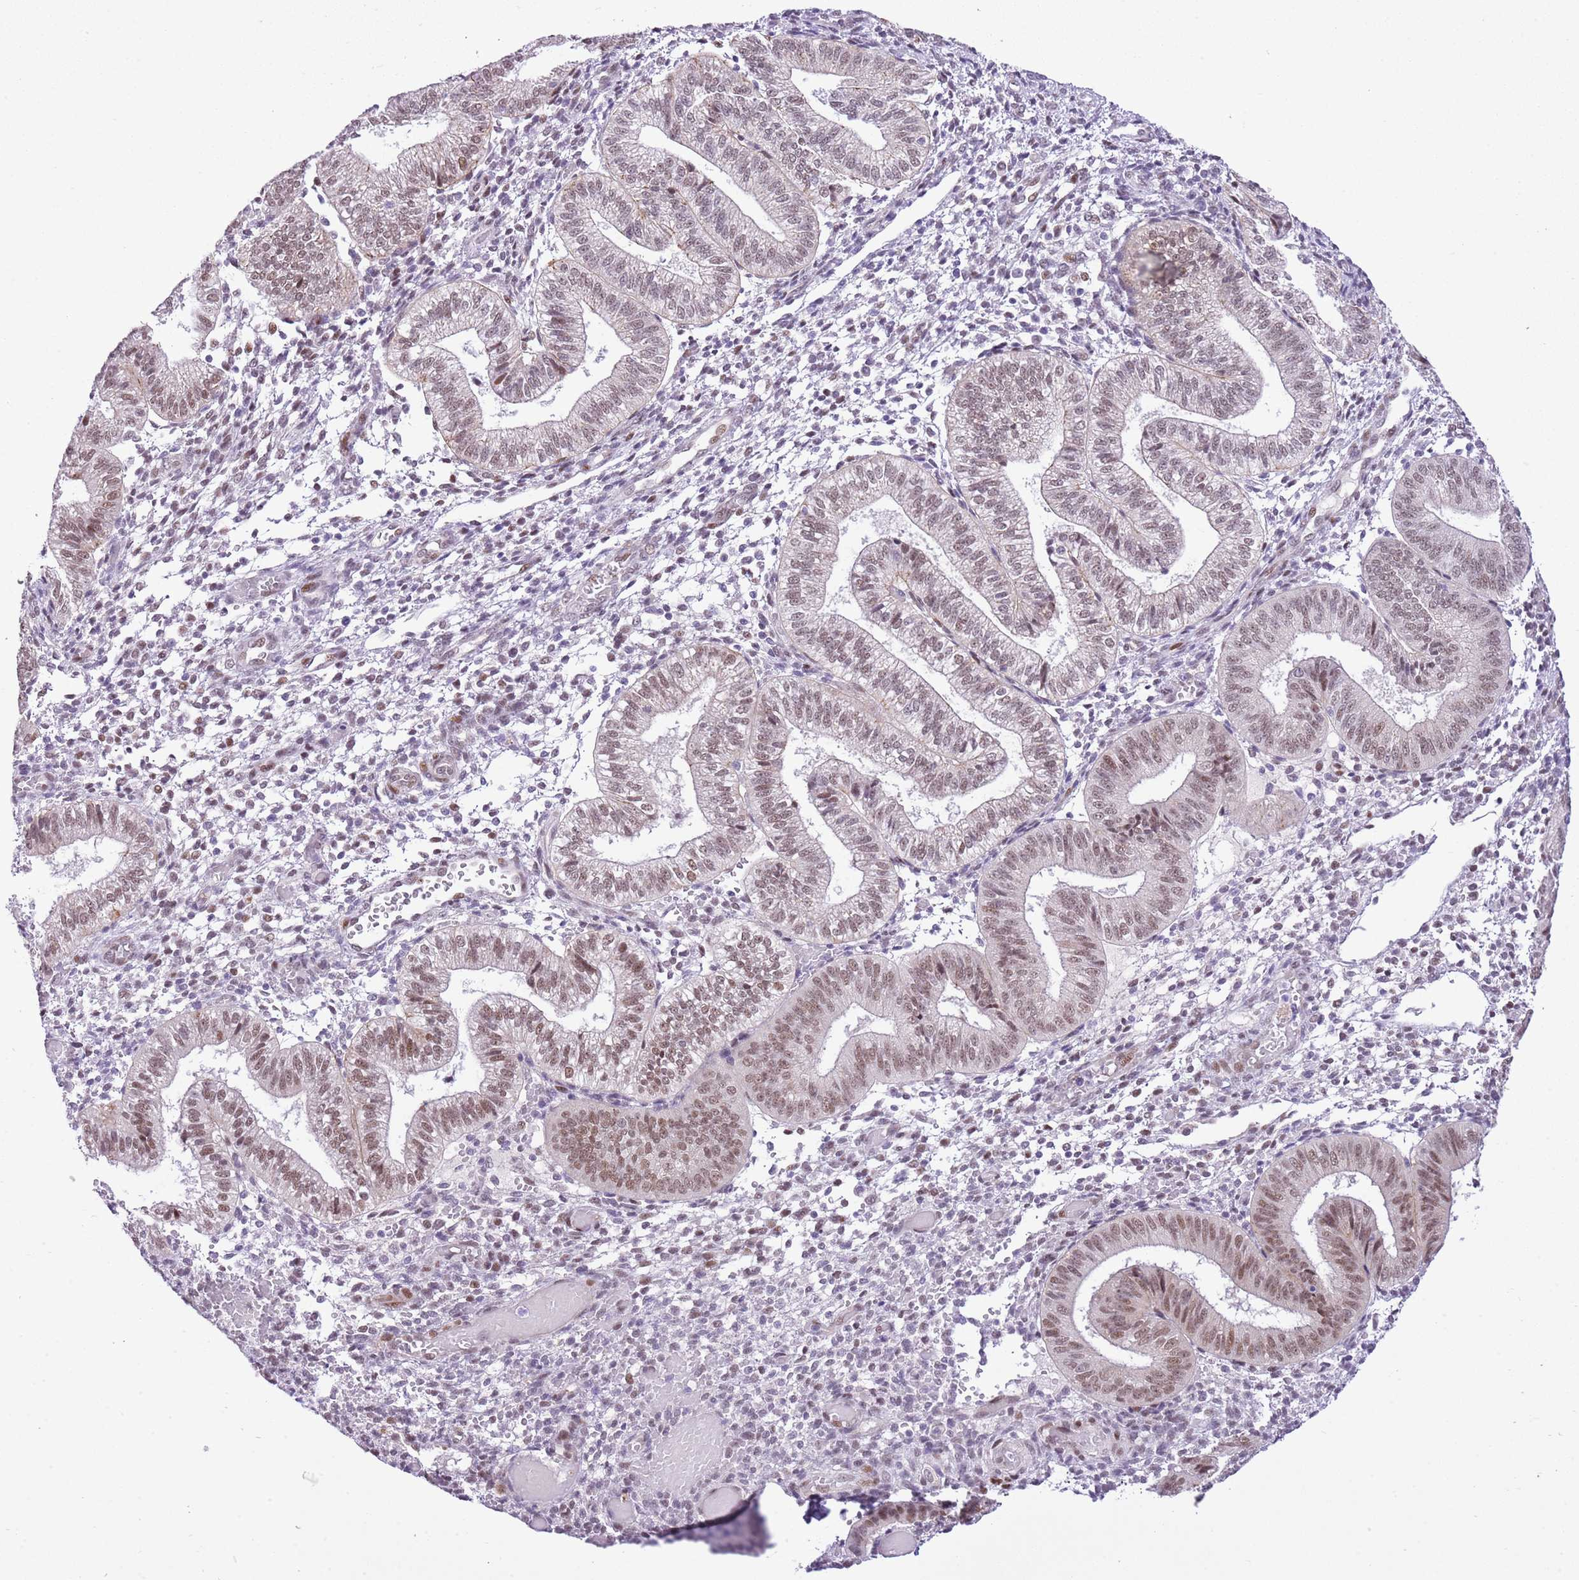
{"staining": {"intensity": "moderate", "quantity": "25%-75%", "location": "nuclear"}, "tissue": "endometrium", "cell_type": "Cells in endometrial stroma", "image_type": "normal", "snomed": [{"axis": "morphology", "description": "Normal tissue, NOS"}, {"axis": "topography", "description": "Endometrium"}], "caption": "The photomicrograph exhibits staining of unremarkable endometrium, revealing moderate nuclear protein positivity (brown color) within cells in endometrial stroma.", "gene": "NACC2", "patient": {"sex": "female", "age": 34}}